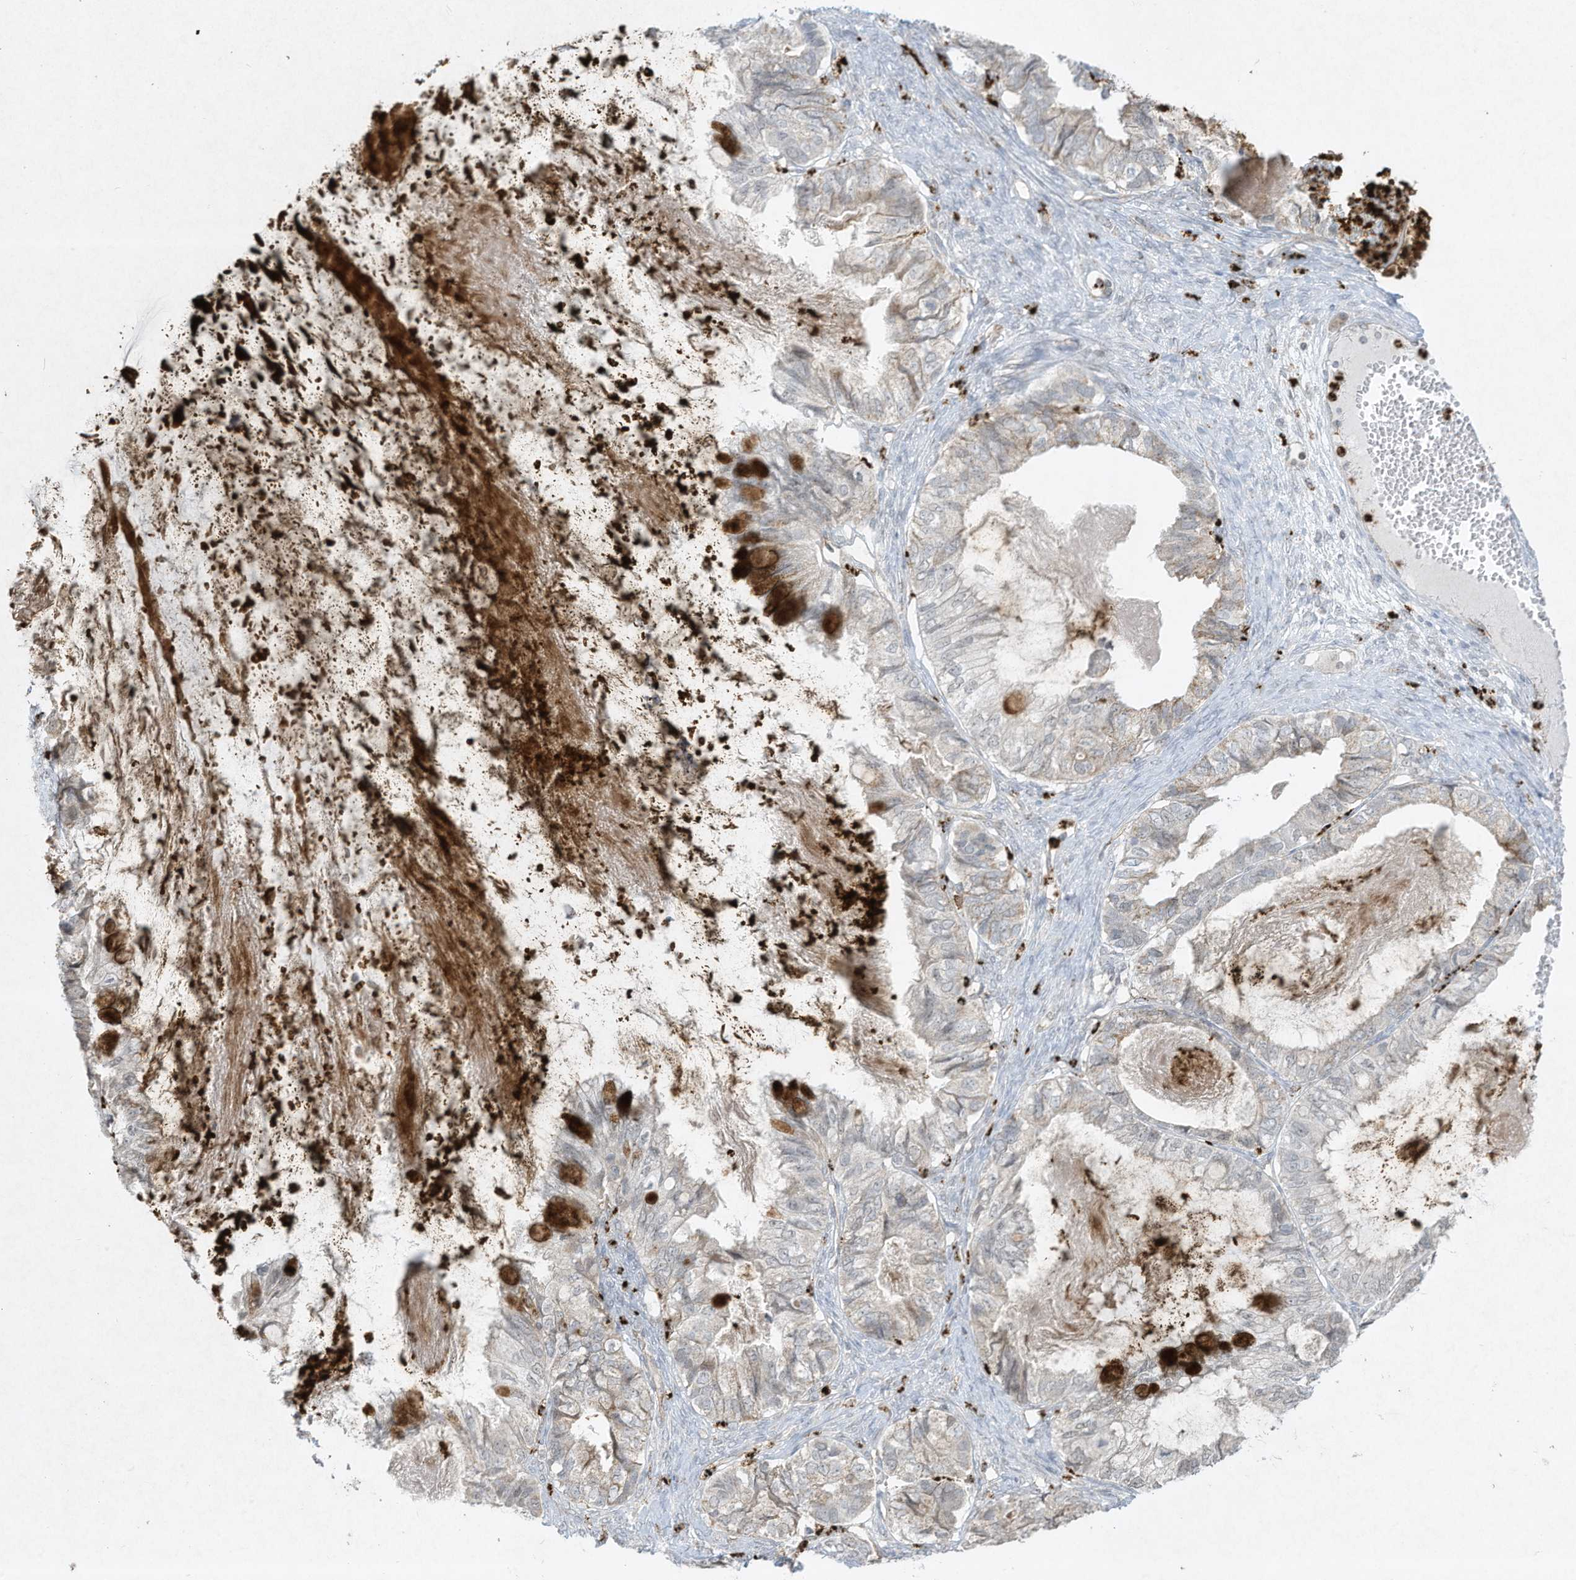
{"staining": {"intensity": "moderate", "quantity": "<25%", "location": "cytoplasmic/membranous"}, "tissue": "ovarian cancer", "cell_type": "Tumor cells", "image_type": "cancer", "snomed": [{"axis": "morphology", "description": "Cystadenocarcinoma, mucinous, NOS"}, {"axis": "topography", "description": "Ovary"}], "caption": "High-magnification brightfield microscopy of ovarian mucinous cystadenocarcinoma stained with DAB (brown) and counterstained with hematoxylin (blue). tumor cells exhibit moderate cytoplasmic/membranous staining is seen in approximately<25% of cells.", "gene": "CHRNA4", "patient": {"sex": "female", "age": 80}}